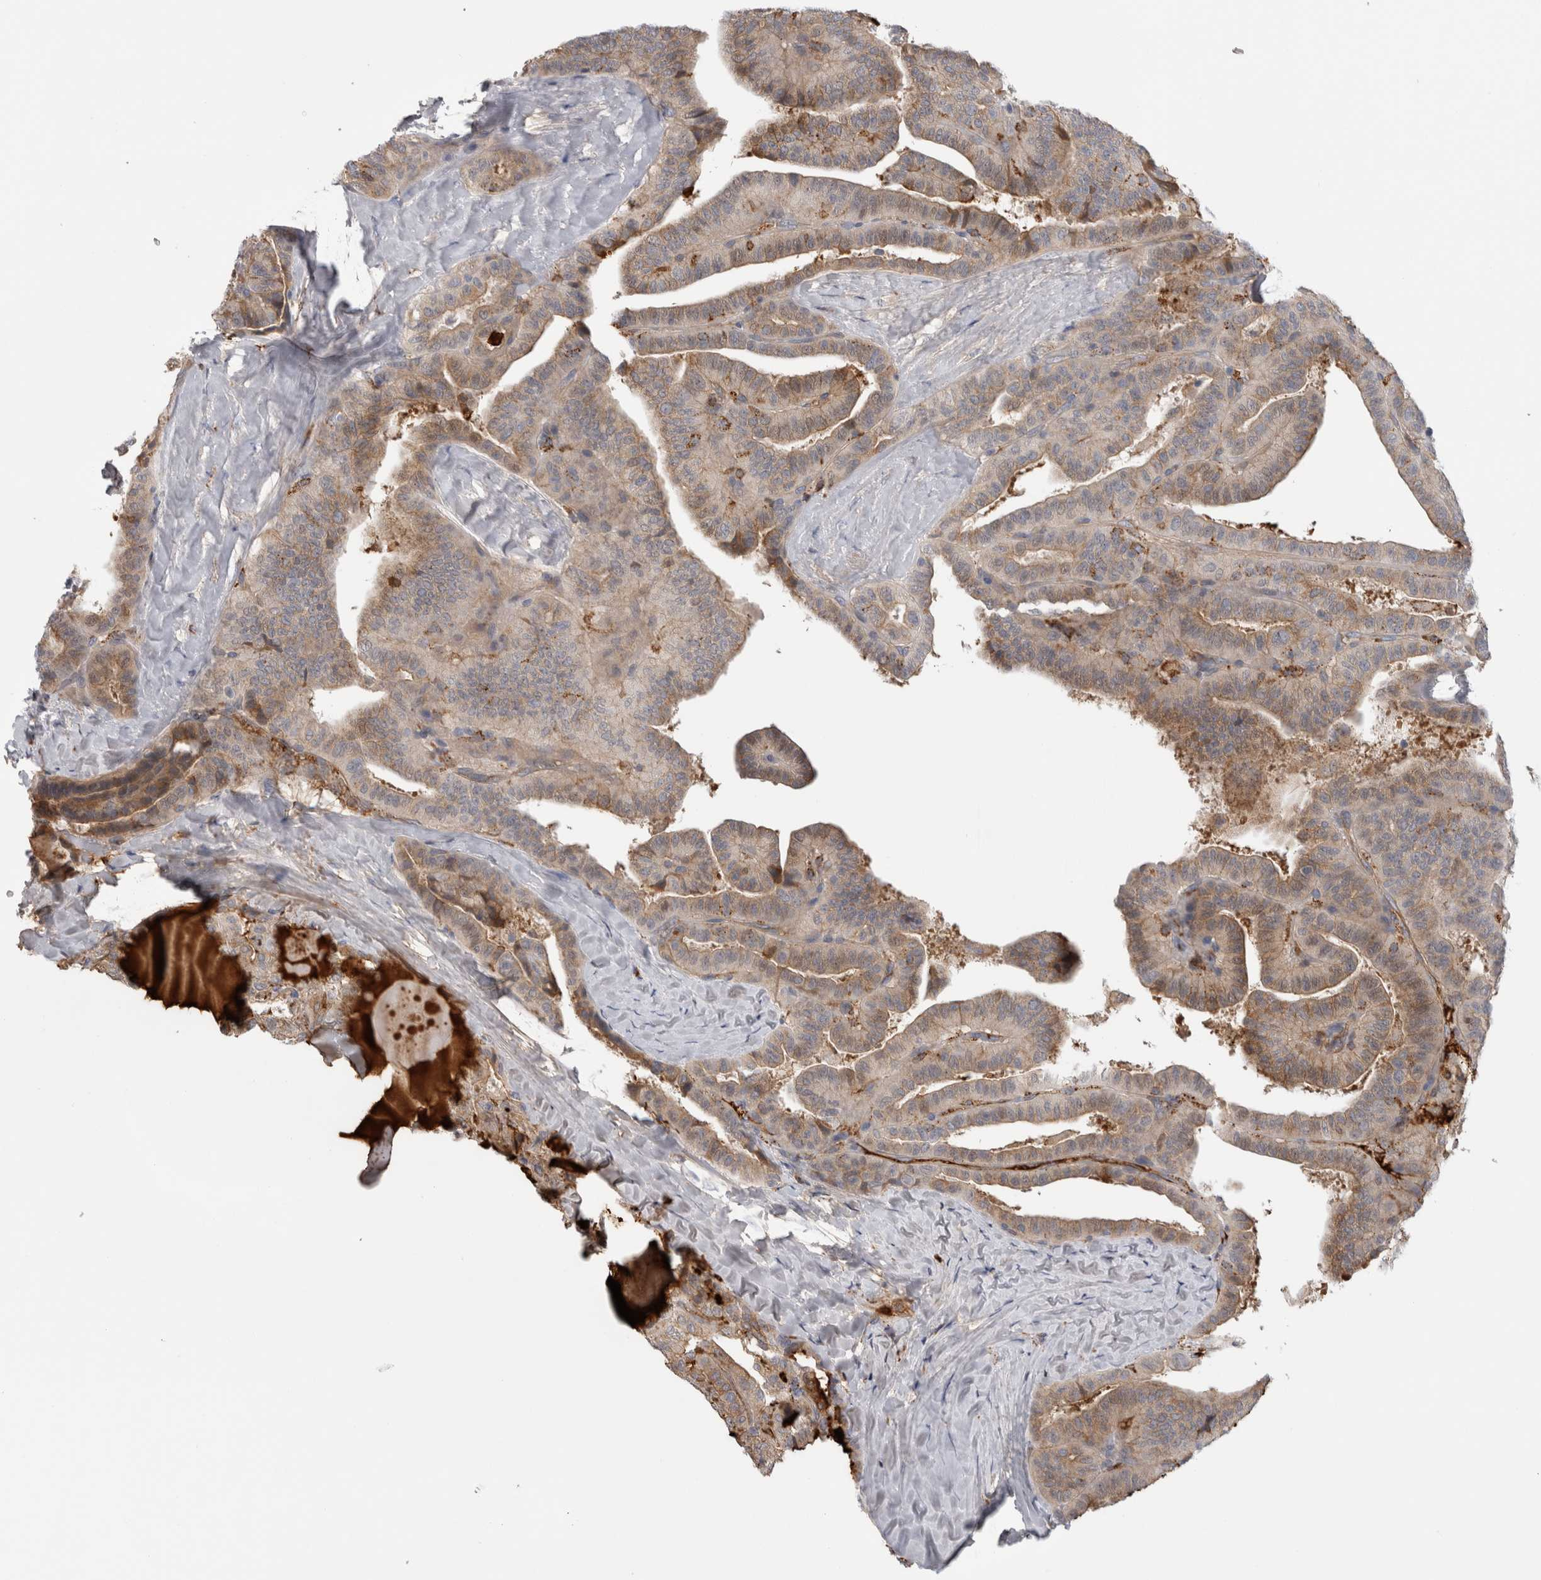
{"staining": {"intensity": "weak", "quantity": "25%-75%", "location": "cytoplasmic/membranous"}, "tissue": "thyroid cancer", "cell_type": "Tumor cells", "image_type": "cancer", "snomed": [{"axis": "morphology", "description": "Papillary adenocarcinoma, NOS"}, {"axis": "topography", "description": "Thyroid gland"}], "caption": "There is low levels of weak cytoplasmic/membranous positivity in tumor cells of papillary adenocarcinoma (thyroid), as demonstrated by immunohistochemical staining (brown color).", "gene": "TBCE", "patient": {"sex": "male", "age": 77}}